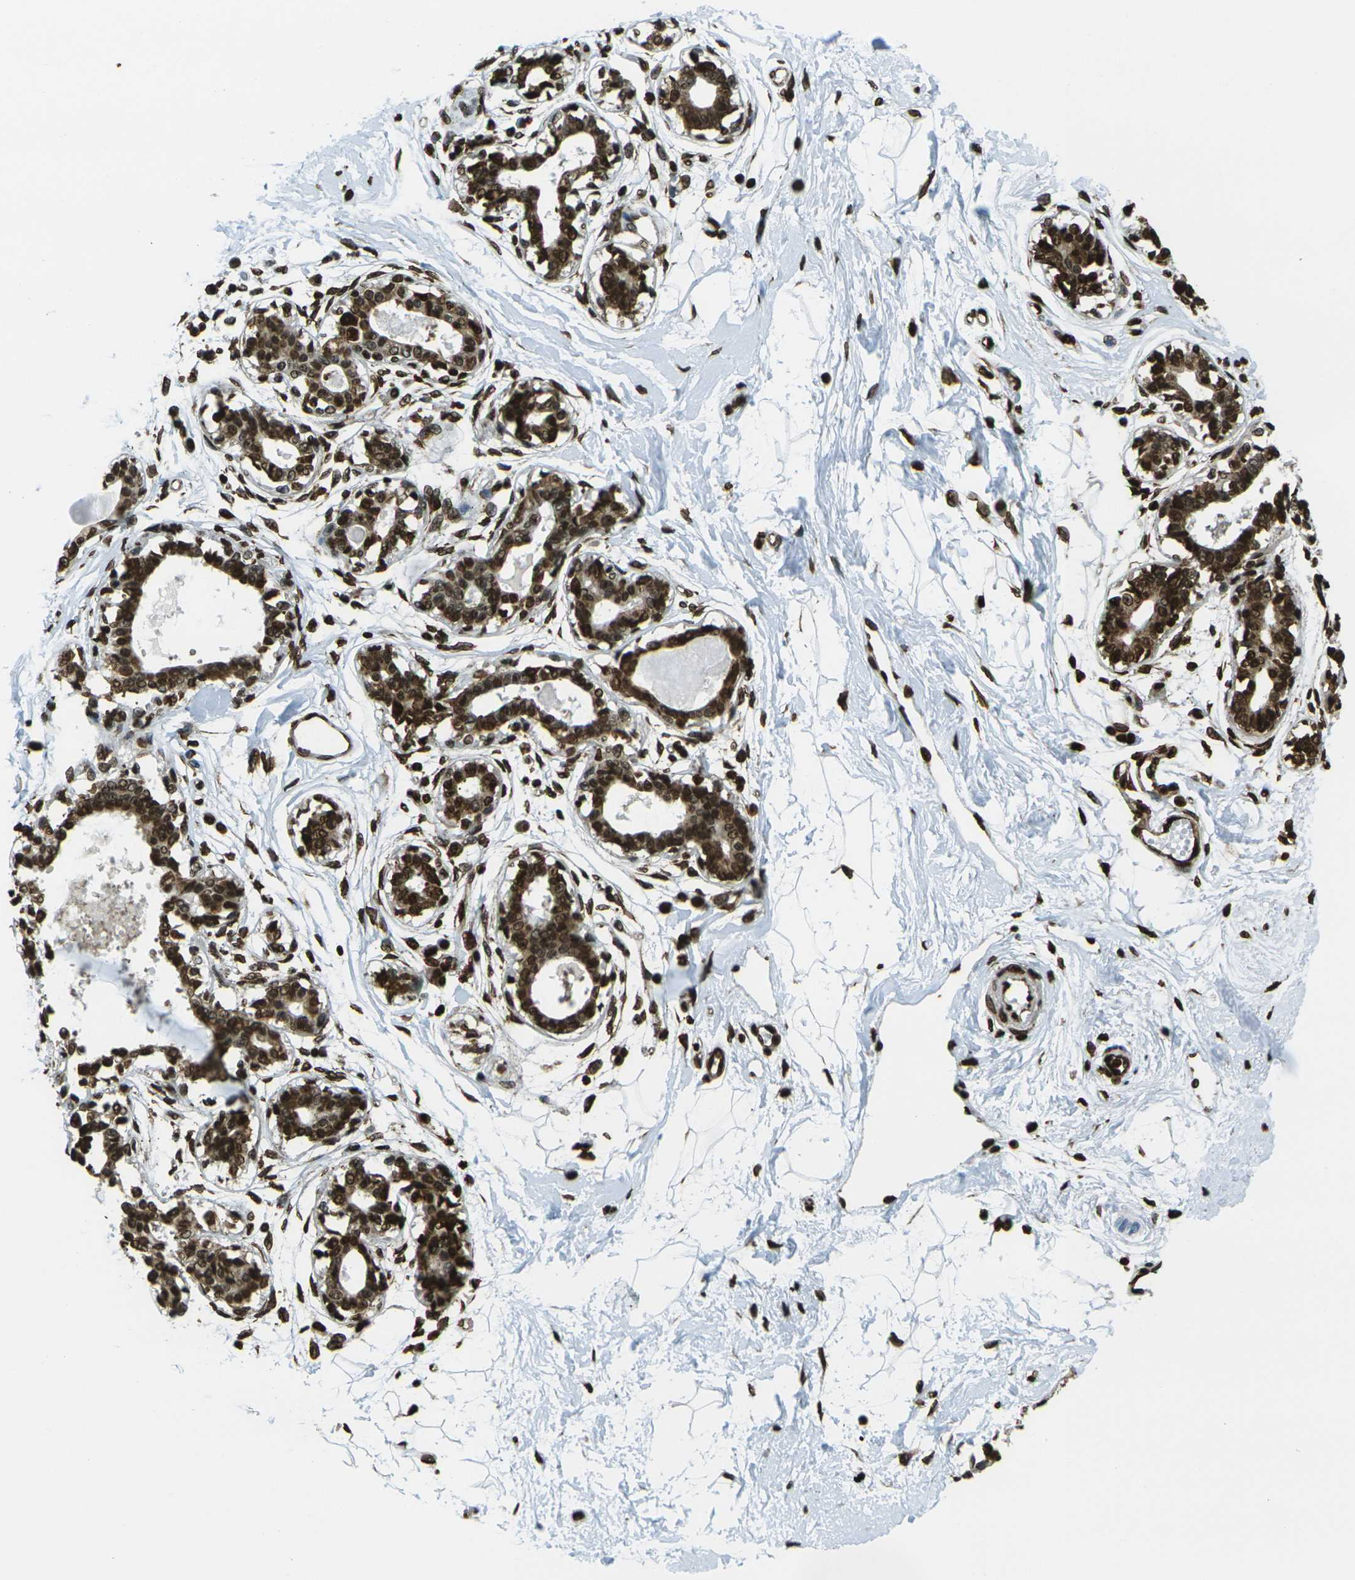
{"staining": {"intensity": "strong", "quantity": ">75%", "location": "cytoplasmic/membranous"}, "tissue": "breast", "cell_type": "Adipocytes", "image_type": "normal", "snomed": [{"axis": "morphology", "description": "Normal tissue, NOS"}, {"axis": "topography", "description": "Breast"}], "caption": "Approximately >75% of adipocytes in normal human breast exhibit strong cytoplasmic/membranous protein expression as visualized by brown immunohistochemical staining.", "gene": "H1", "patient": {"sex": "female", "age": 45}}